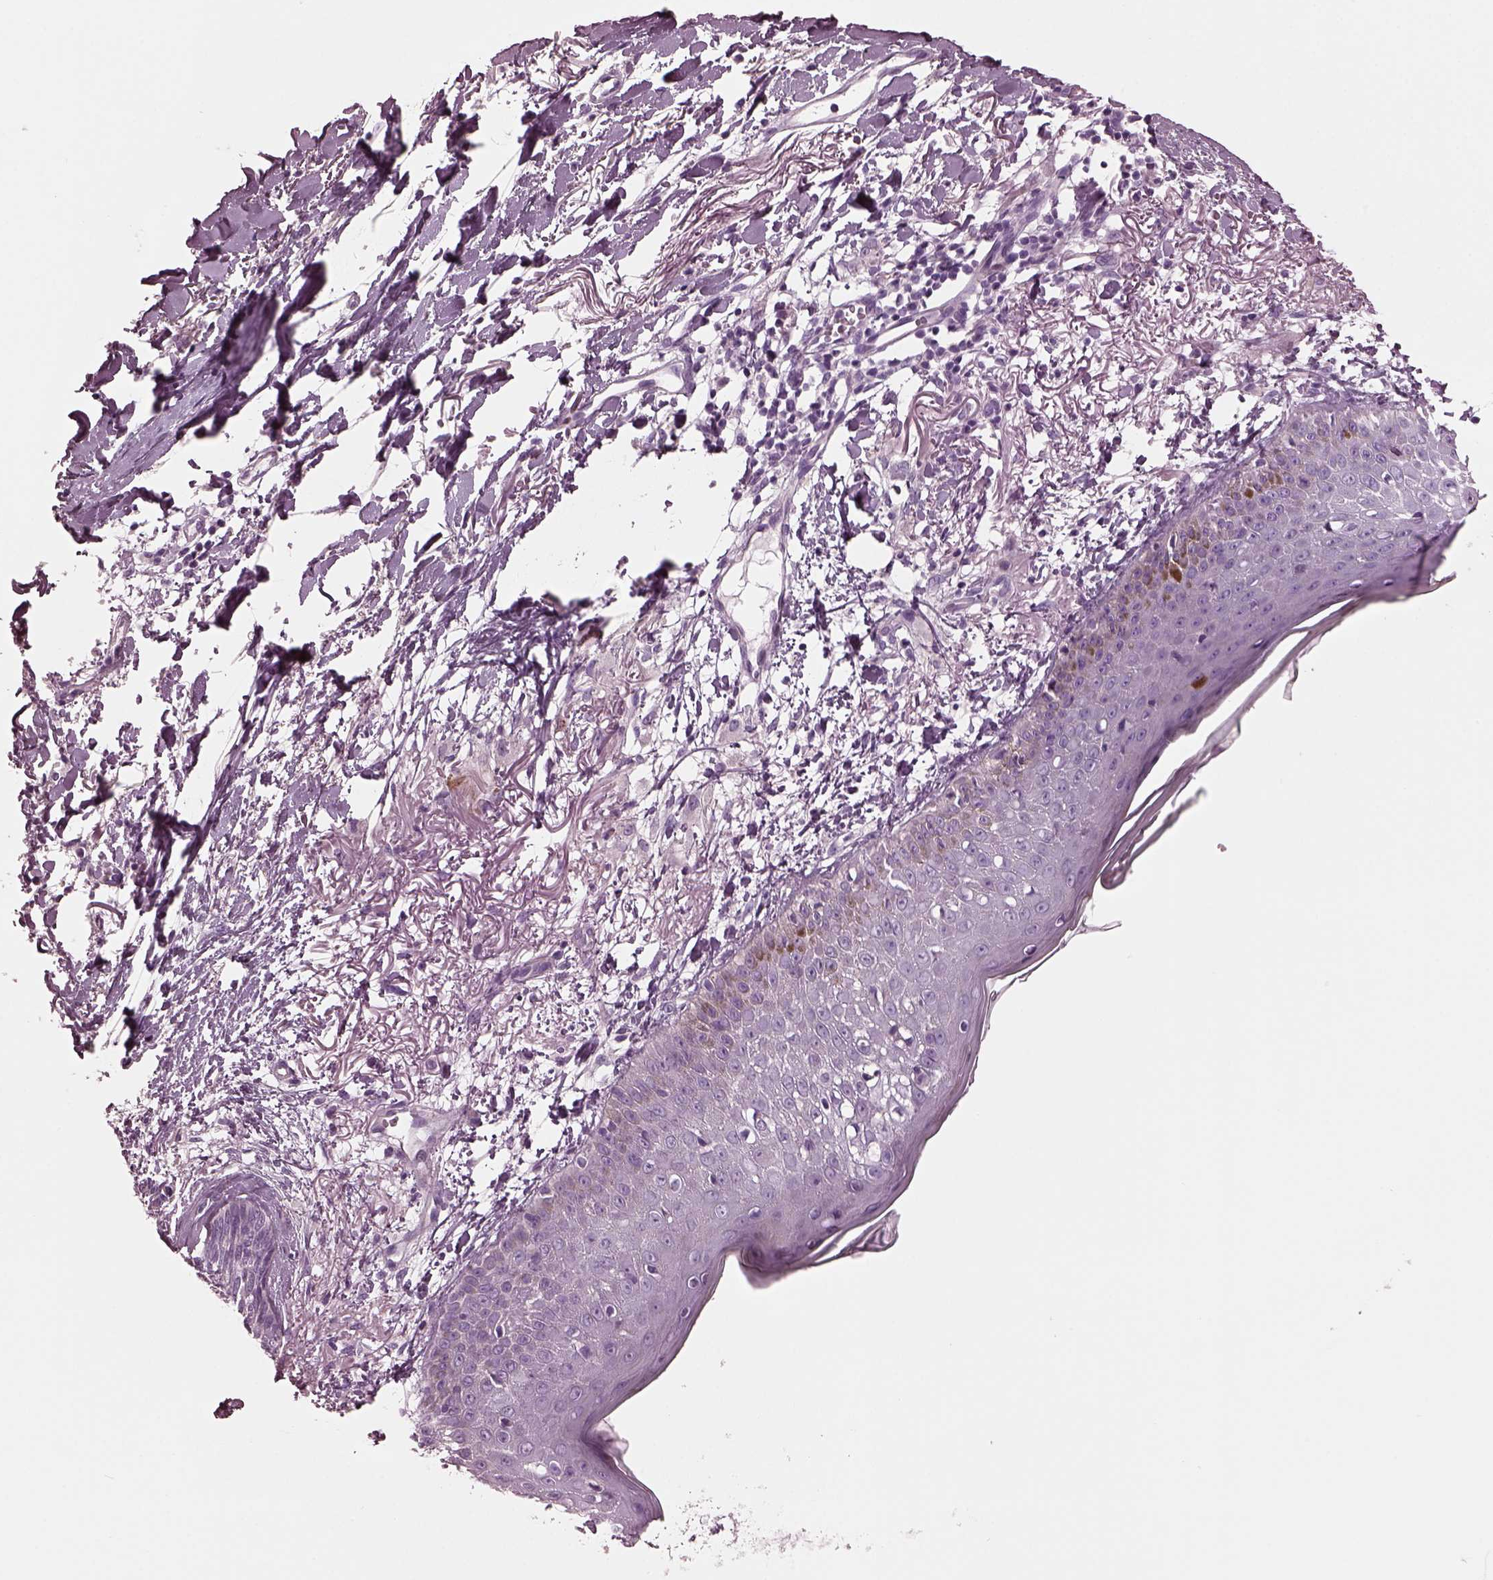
{"staining": {"intensity": "negative", "quantity": "none", "location": "none"}, "tissue": "skin cancer", "cell_type": "Tumor cells", "image_type": "cancer", "snomed": [{"axis": "morphology", "description": "Normal tissue, NOS"}, {"axis": "morphology", "description": "Basal cell carcinoma"}, {"axis": "topography", "description": "Skin"}], "caption": "Skin cancer was stained to show a protein in brown. There is no significant staining in tumor cells.", "gene": "GDF11", "patient": {"sex": "male", "age": 84}}